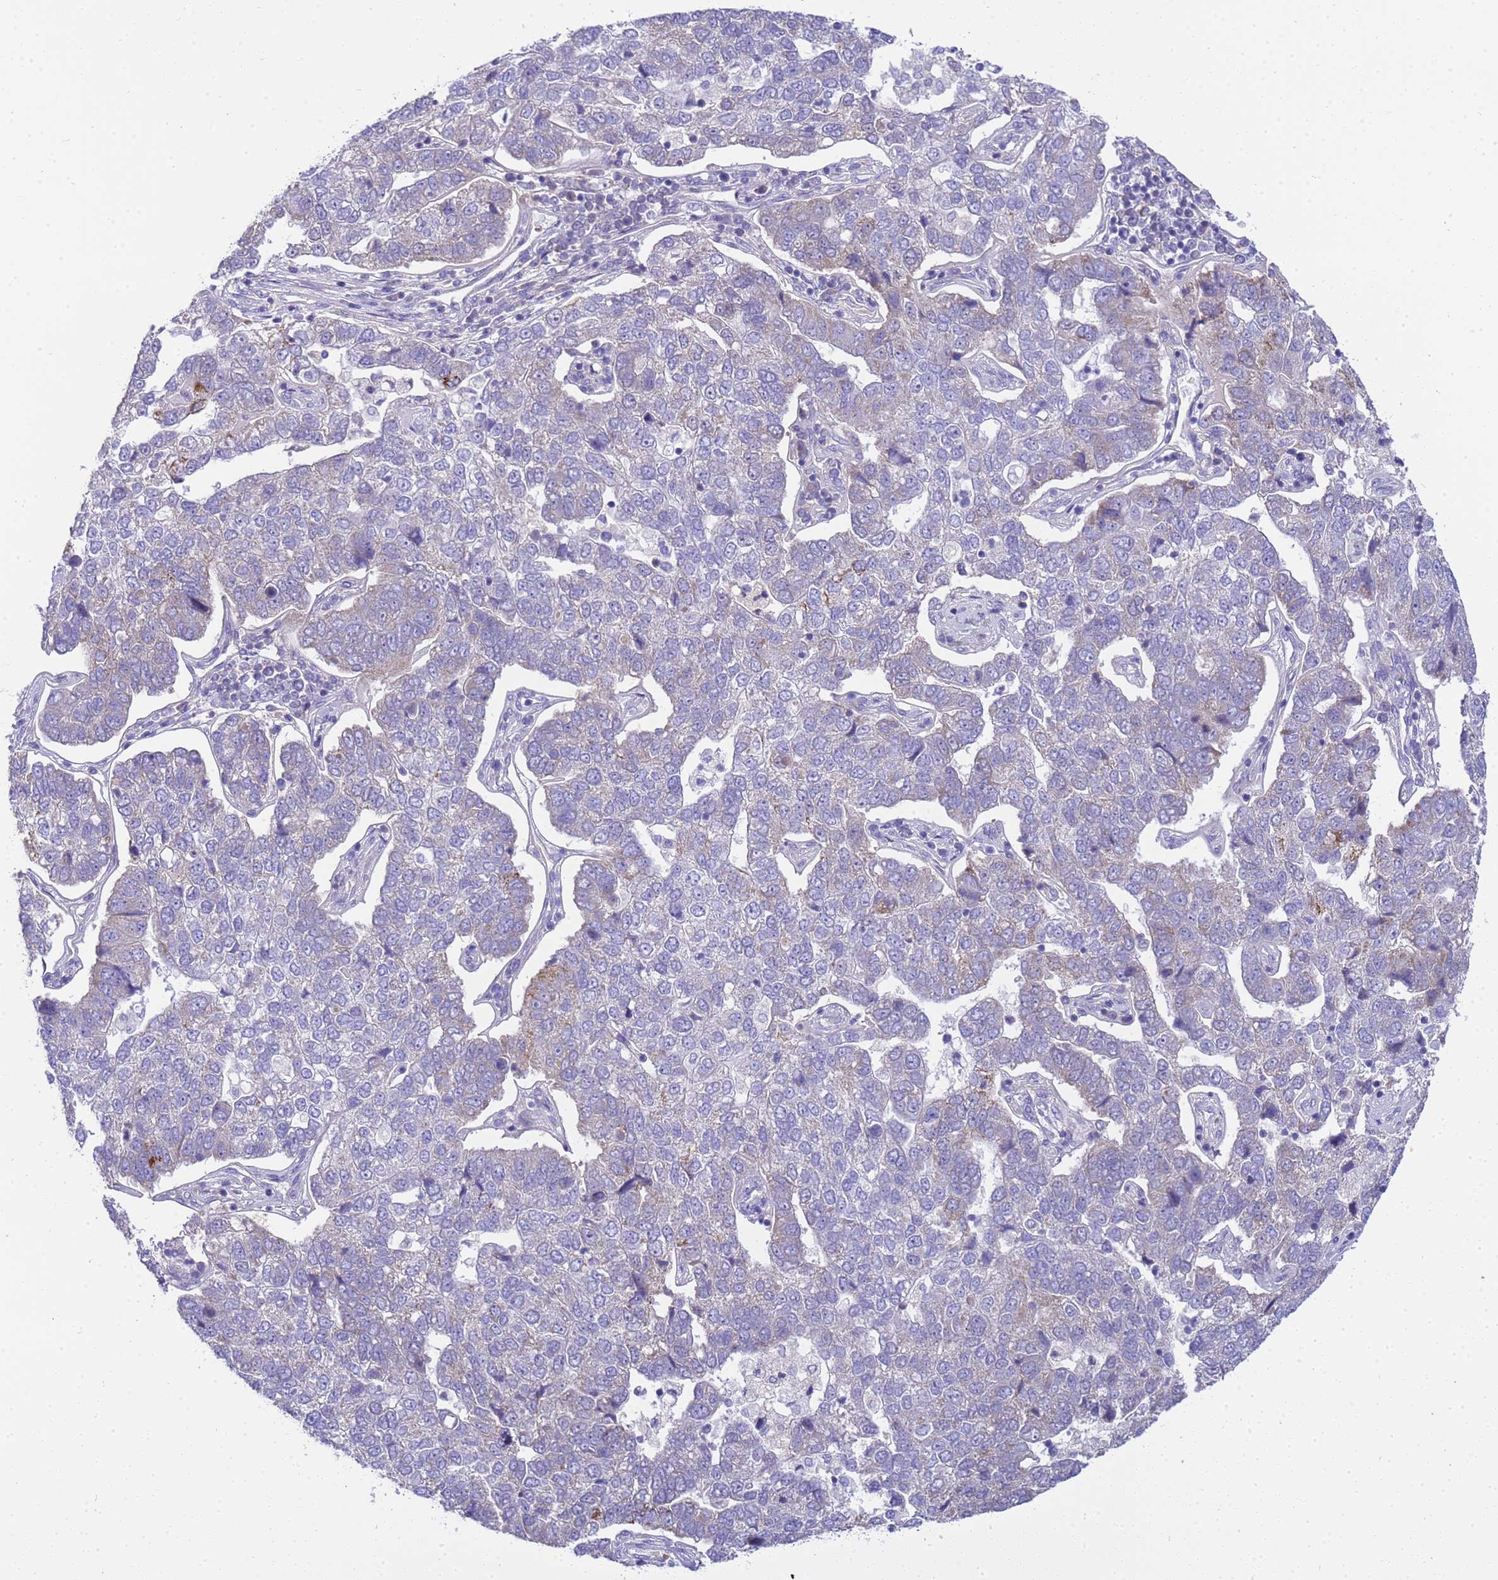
{"staining": {"intensity": "negative", "quantity": "none", "location": "none"}, "tissue": "pancreatic cancer", "cell_type": "Tumor cells", "image_type": "cancer", "snomed": [{"axis": "morphology", "description": "Adenocarcinoma, NOS"}, {"axis": "topography", "description": "Pancreas"}], "caption": "Immunohistochemistry photomicrograph of human adenocarcinoma (pancreatic) stained for a protein (brown), which reveals no staining in tumor cells.", "gene": "RIPPLY2", "patient": {"sex": "female", "age": 61}}